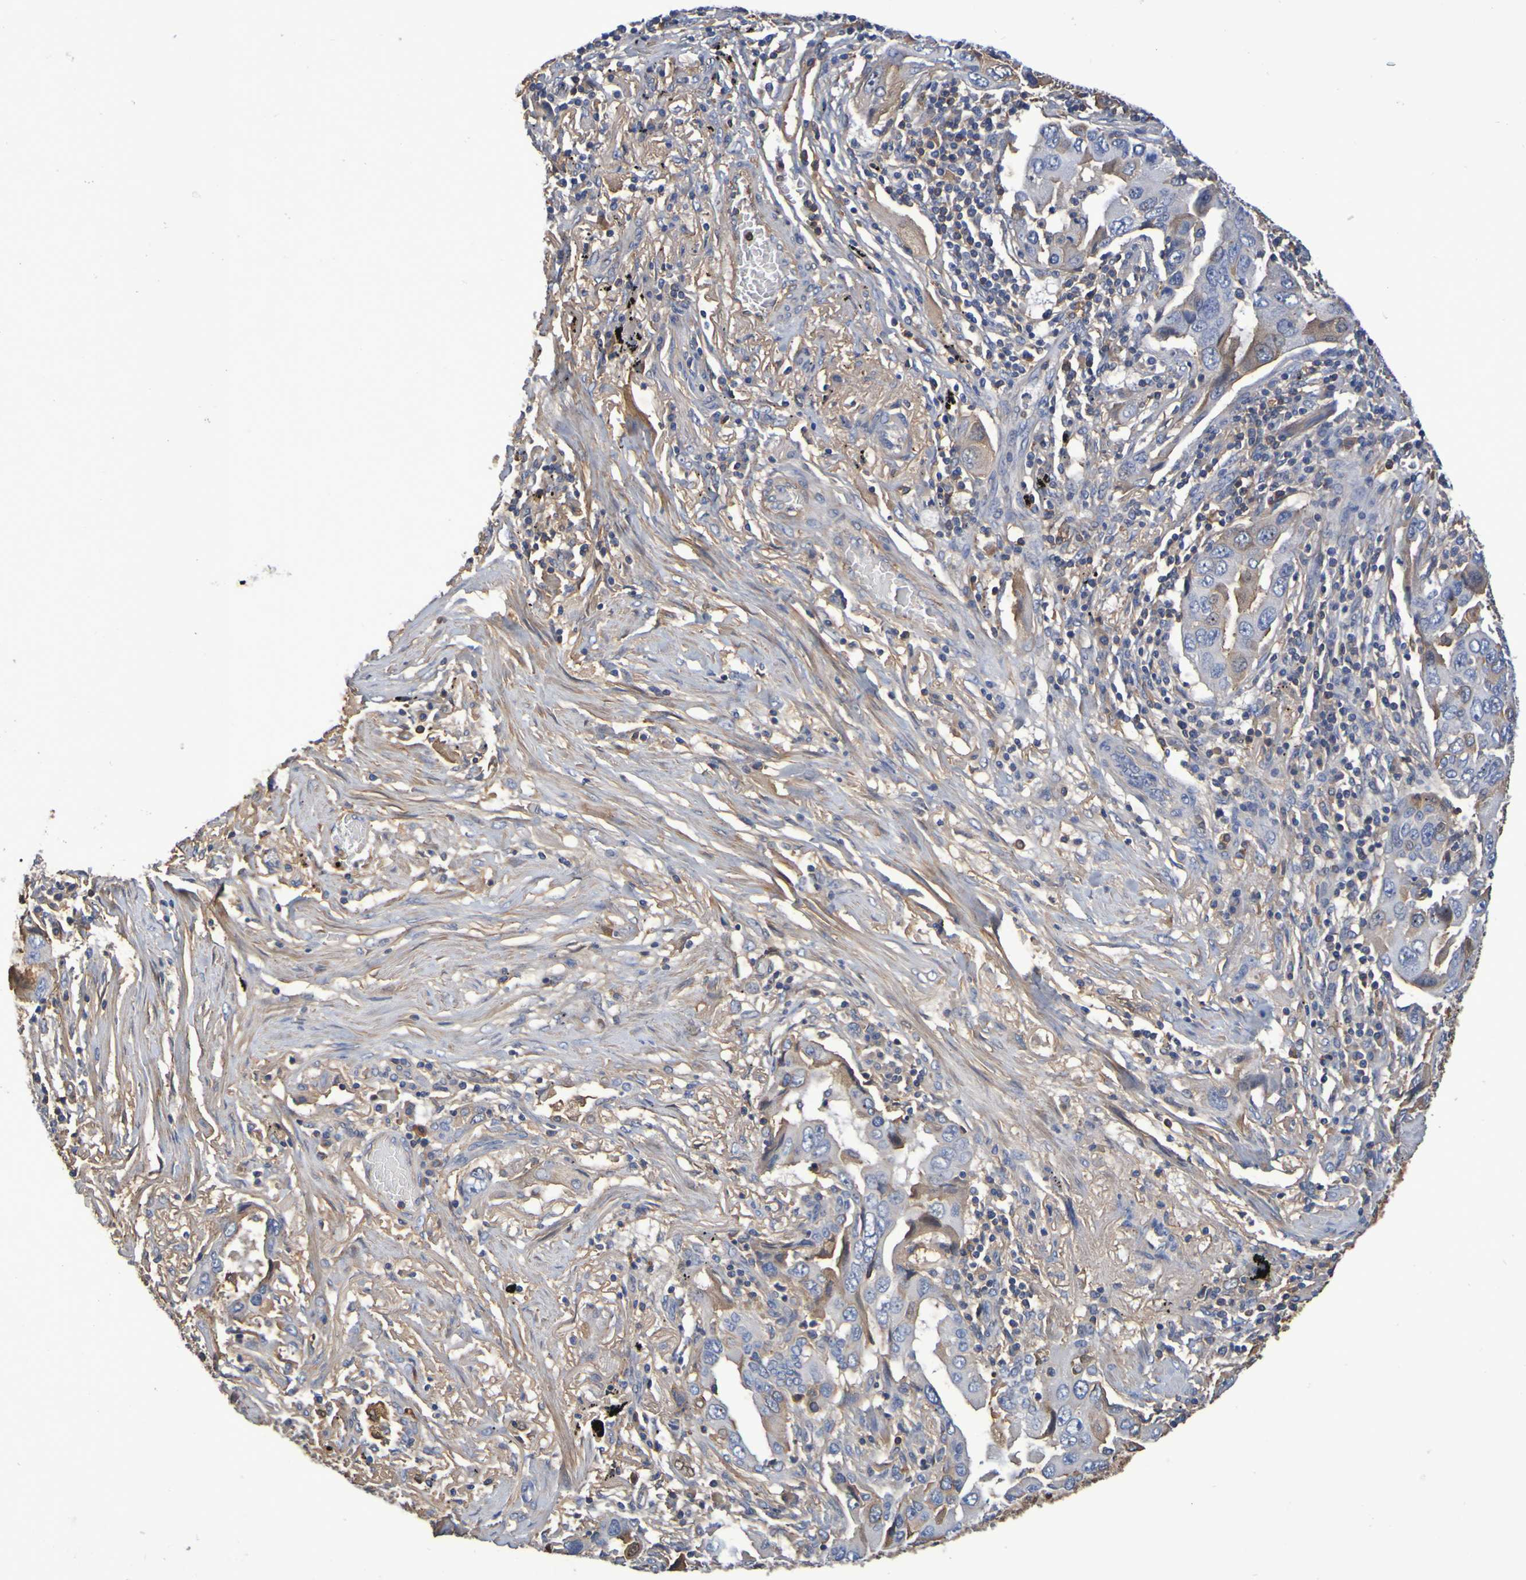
{"staining": {"intensity": "moderate", "quantity": "25%-75%", "location": "cytoplasmic/membranous"}, "tissue": "lung cancer", "cell_type": "Tumor cells", "image_type": "cancer", "snomed": [{"axis": "morphology", "description": "Adenocarcinoma, NOS"}, {"axis": "topography", "description": "Lung"}], "caption": "This histopathology image displays immunohistochemistry (IHC) staining of human lung adenocarcinoma, with medium moderate cytoplasmic/membranous staining in approximately 25%-75% of tumor cells.", "gene": "GAB3", "patient": {"sex": "female", "age": 65}}